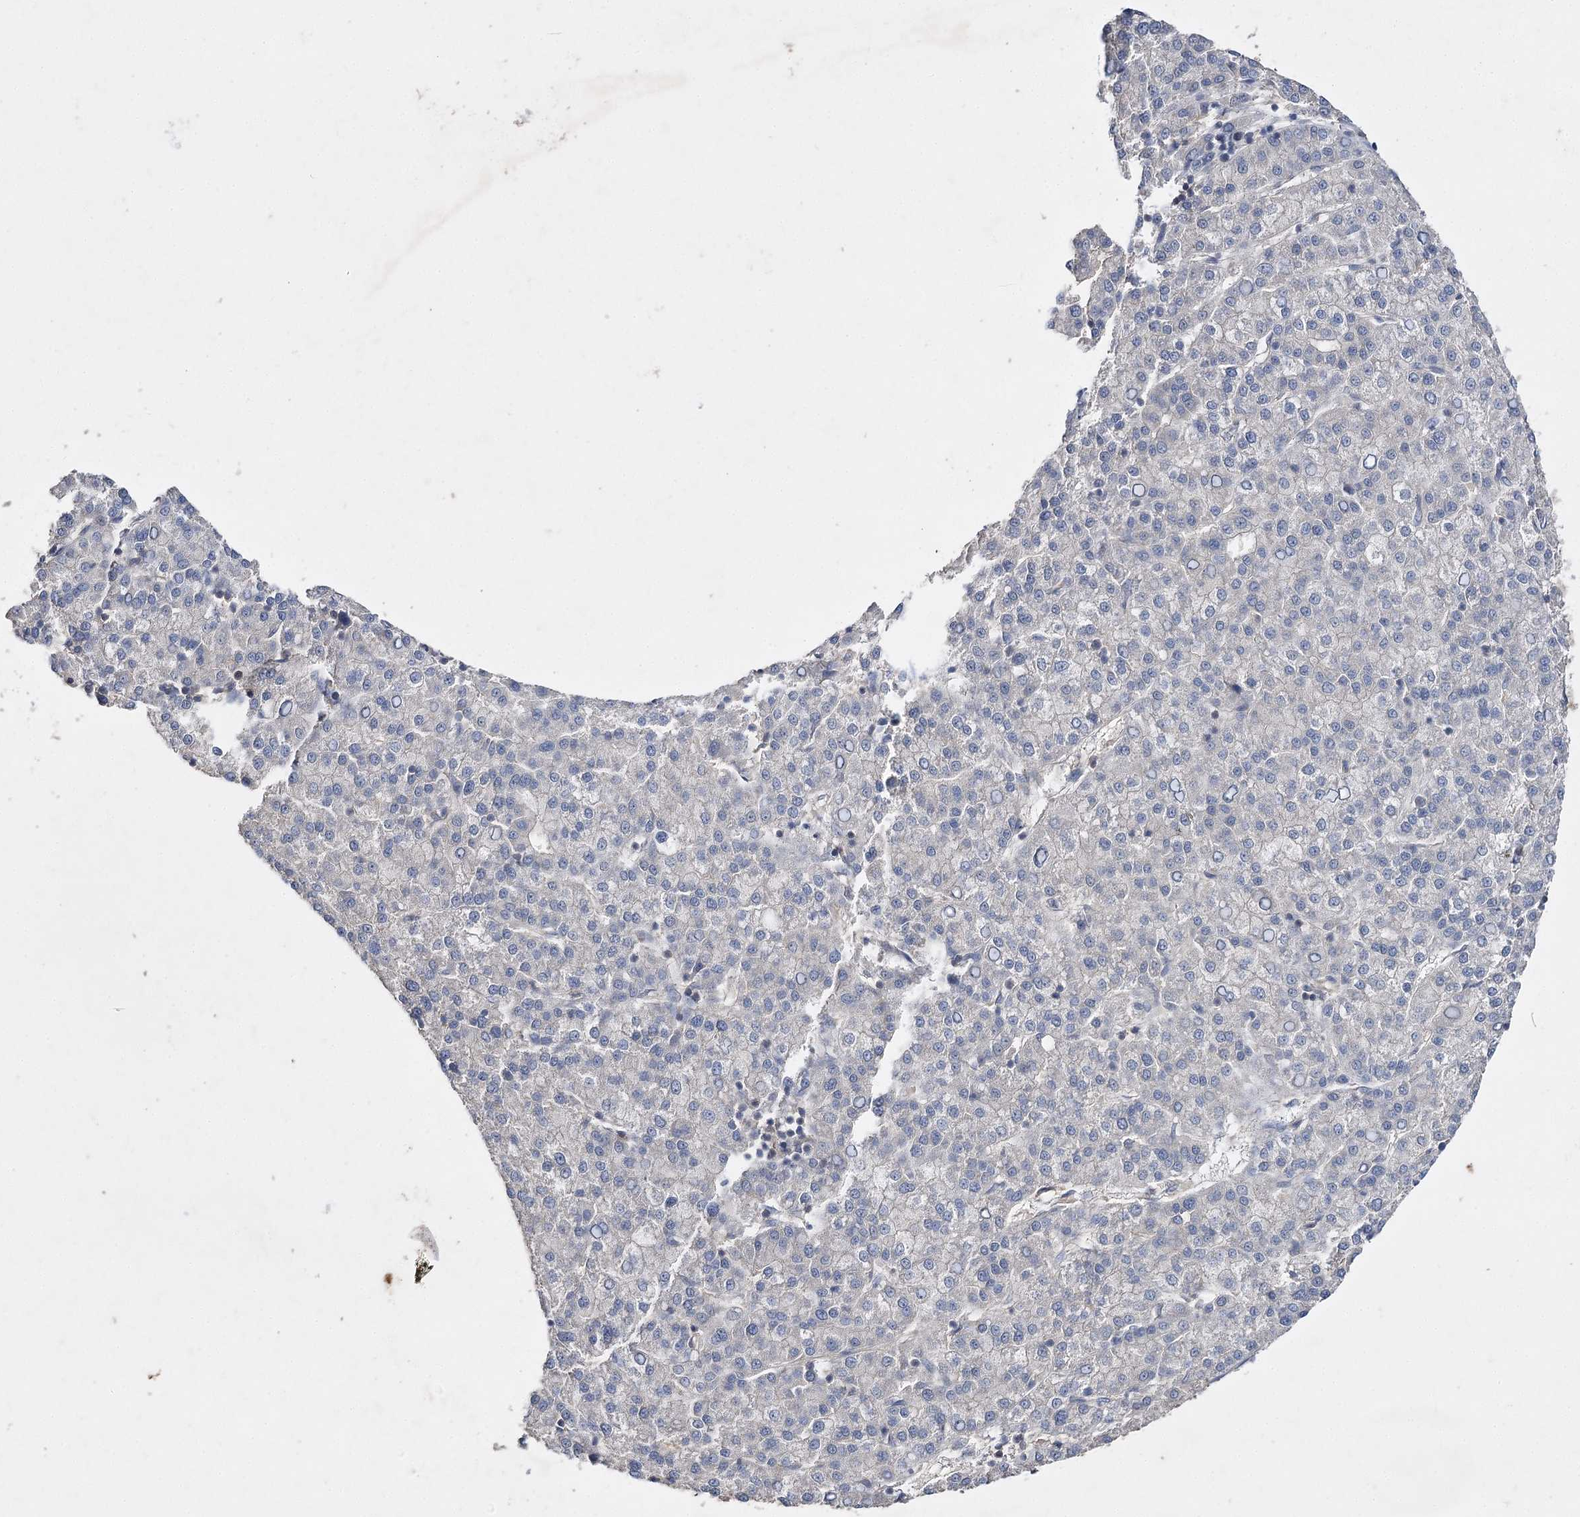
{"staining": {"intensity": "negative", "quantity": "none", "location": "none"}, "tissue": "liver cancer", "cell_type": "Tumor cells", "image_type": "cancer", "snomed": [{"axis": "morphology", "description": "Carcinoma, Hepatocellular, NOS"}, {"axis": "topography", "description": "Liver"}], "caption": "This is an IHC image of human hepatocellular carcinoma (liver). There is no expression in tumor cells.", "gene": "BCR", "patient": {"sex": "female", "age": 58}}